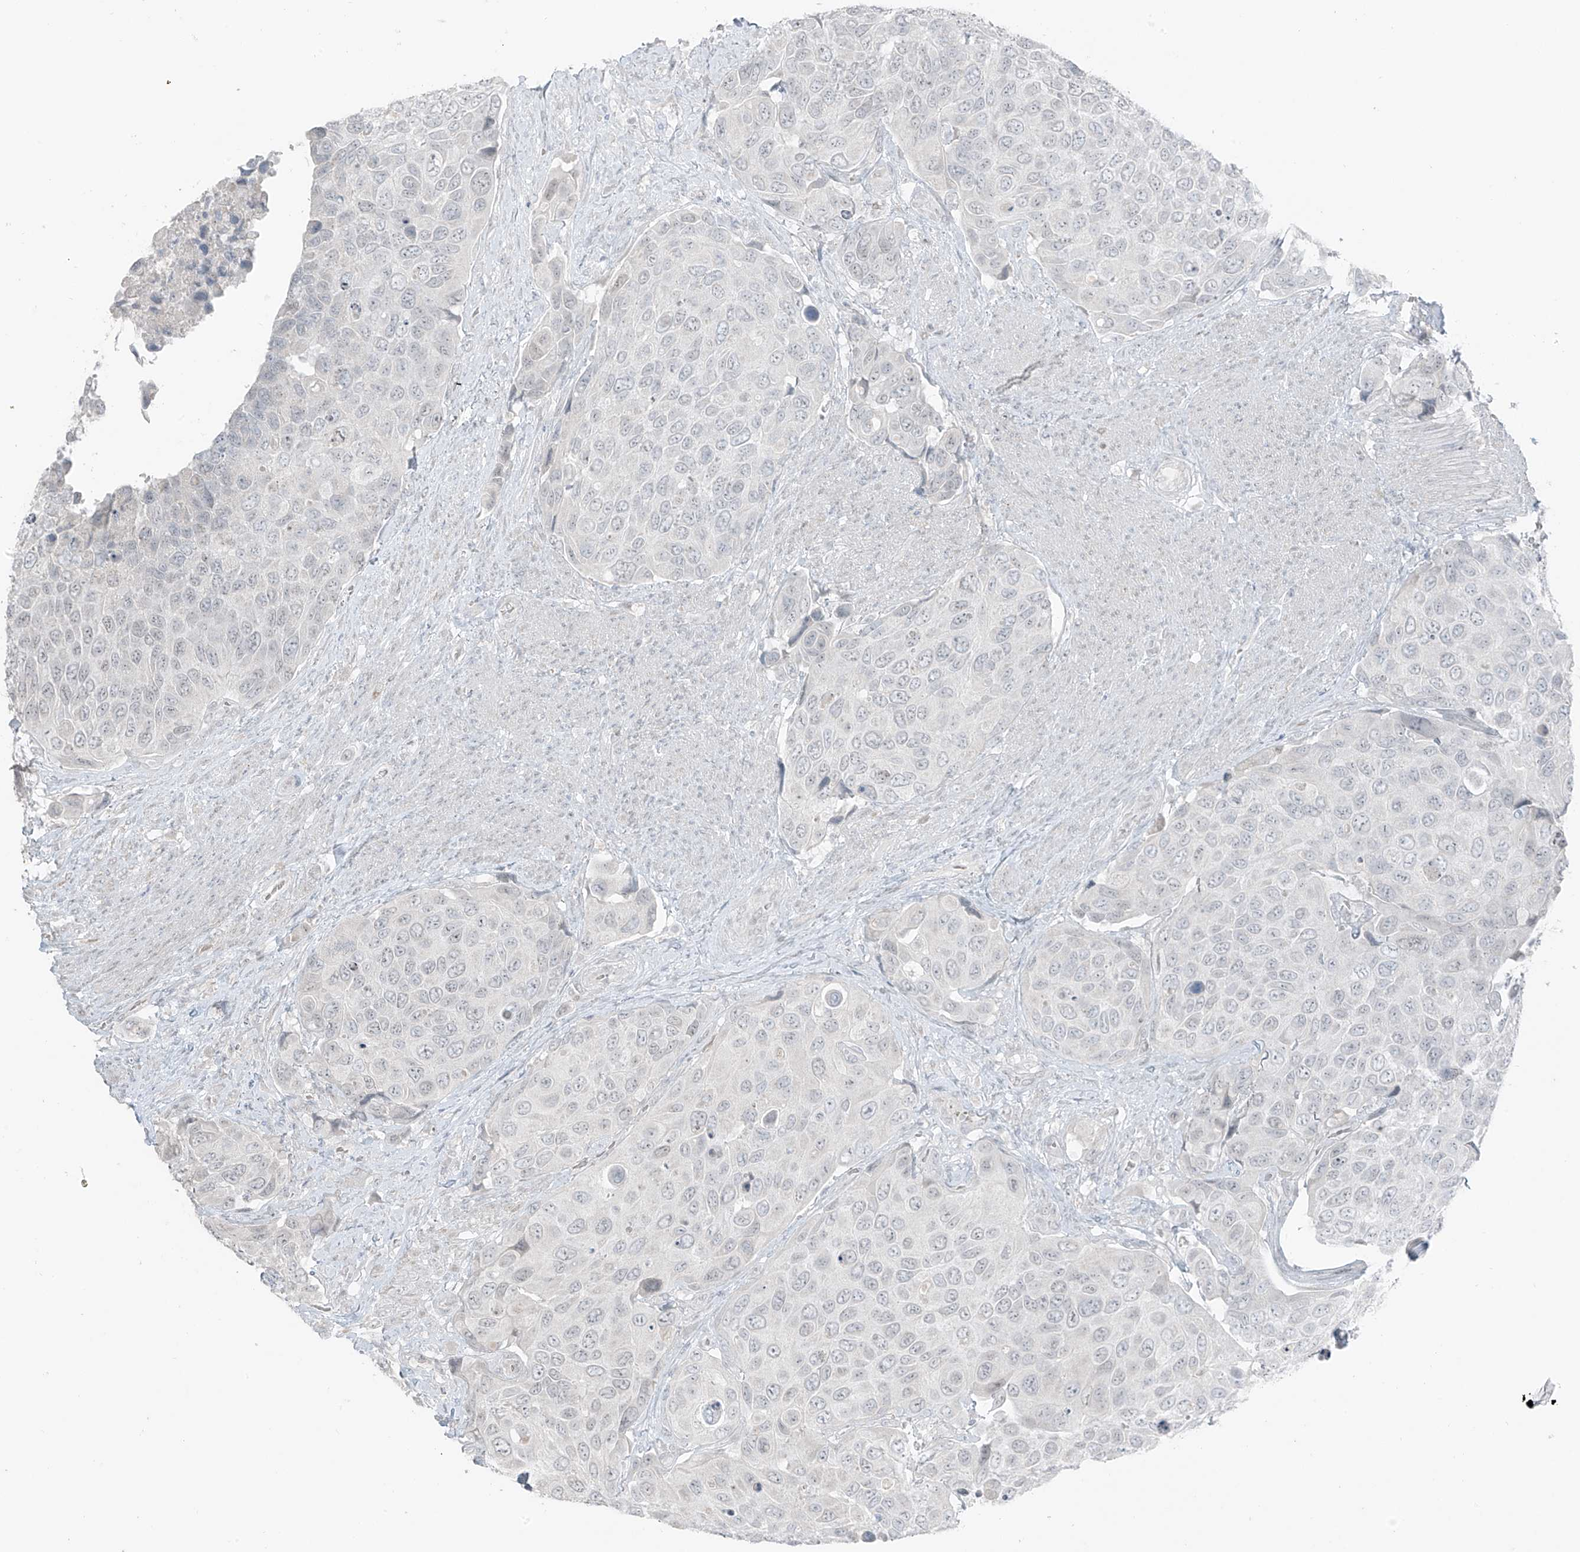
{"staining": {"intensity": "weak", "quantity": "<25%", "location": "nuclear"}, "tissue": "urothelial cancer", "cell_type": "Tumor cells", "image_type": "cancer", "snomed": [{"axis": "morphology", "description": "Urothelial carcinoma, High grade"}, {"axis": "topography", "description": "Urinary bladder"}], "caption": "An immunohistochemistry (IHC) image of urothelial cancer is shown. There is no staining in tumor cells of urothelial cancer.", "gene": "PRDM6", "patient": {"sex": "male", "age": 74}}